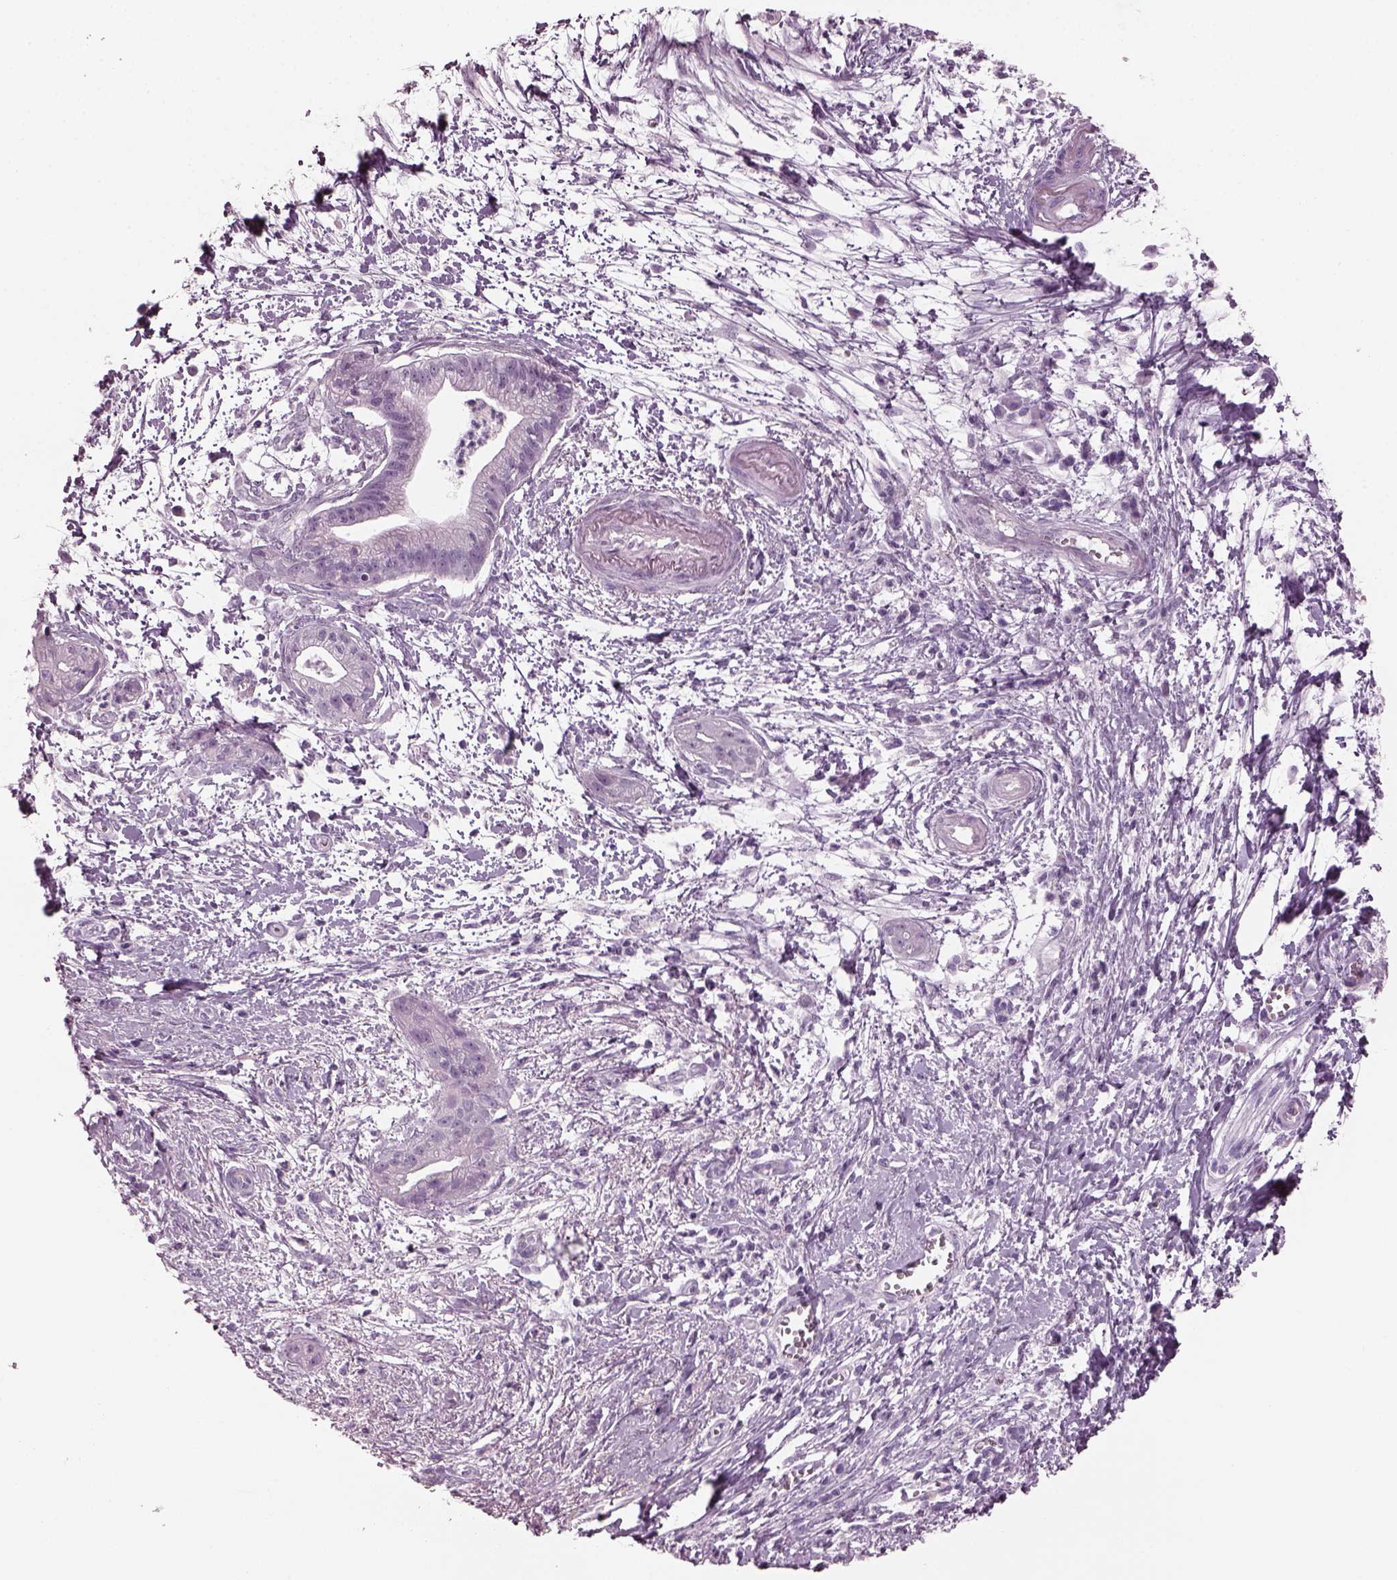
{"staining": {"intensity": "negative", "quantity": "none", "location": "none"}, "tissue": "pancreatic cancer", "cell_type": "Tumor cells", "image_type": "cancer", "snomed": [{"axis": "morphology", "description": "Normal tissue, NOS"}, {"axis": "morphology", "description": "Adenocarcinoma, NOS"}, {"axis": "topography", "description": "Lymph node"}, {"axis": "topography", "description": "Pancreas"}], "caption": "This is an IHC image of human pancreatic cancer. There is no expression in tumor cells.", "gene": "PDC", "patient": {"sex": "female", "age": 58}}